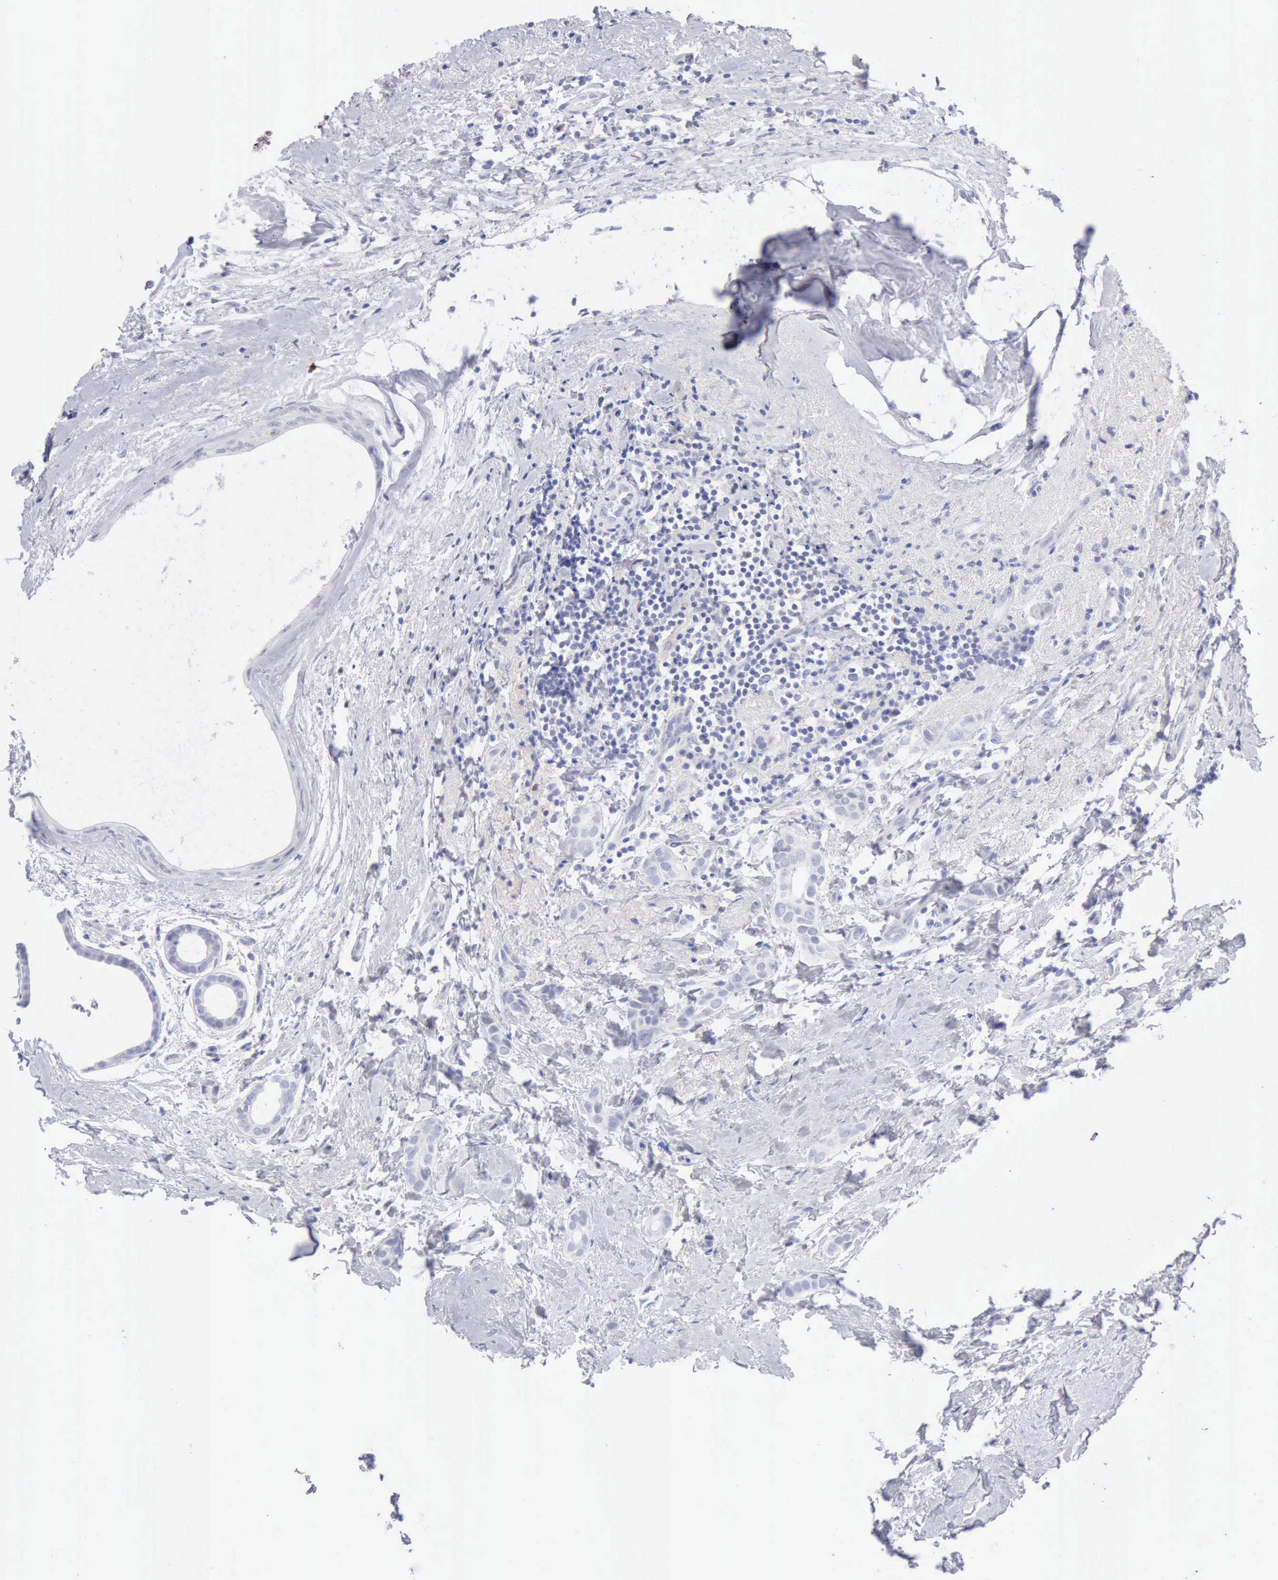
{"staining": {"intensity": "negative", "quantity": "none", "location": "none"}, "tissue": "breast cancer", "cell_type": "Tumor cells", "image_type": "cancer", "snomed": [{"axis": "morphology", "description": "Duct carcinoma"}, {"axis": "topography", "description": "Breast"}], "caption": "Immunohistochemistry of human infiltrating ductal carcinoma (breast) displays no expression in tumor cells. Brightfield microscopy of immunohistochemistry (IHC) stained with DAB (brown) and hematoxylin (blue), captured at high magnification.", "gene": "ANGEL1", "patient": {"sex": "female", "age": 54}}